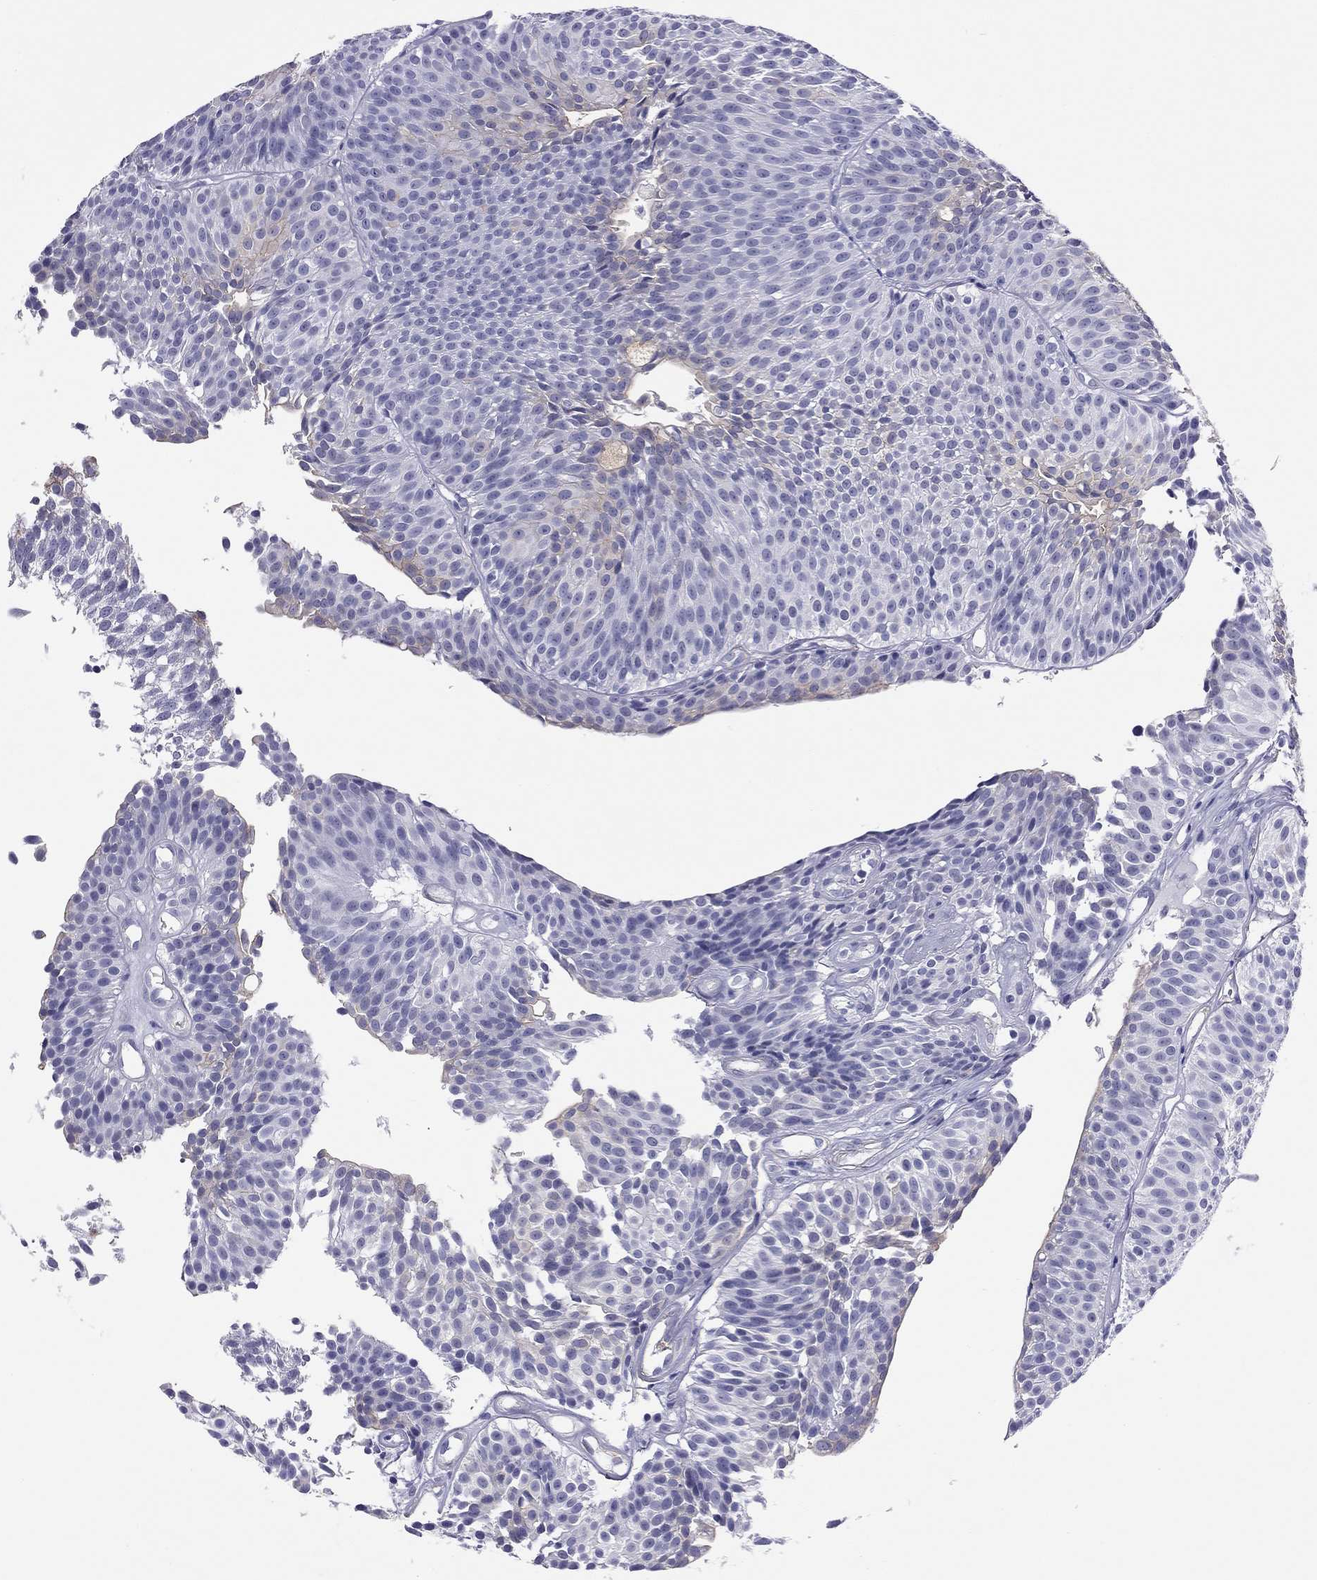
{"staining": {"intensity": "negative", "quantity": "none", "location": "none"}, "tissue": "urothelial cancer", "cell_type": "Tumor cells", "image_type": "cancer", "snomed": [{"axis": "morphology", "description": "Urothelial carcinoma, Low grade"}, {"axis": "topography", "description": "Urinary bladder"}], "caption": "Tumor cells are negative for protein expression in human urothelial carcinoma (low-grade).", "gene": "MYMX", "patient": {"sex": "male", "age": 63}}